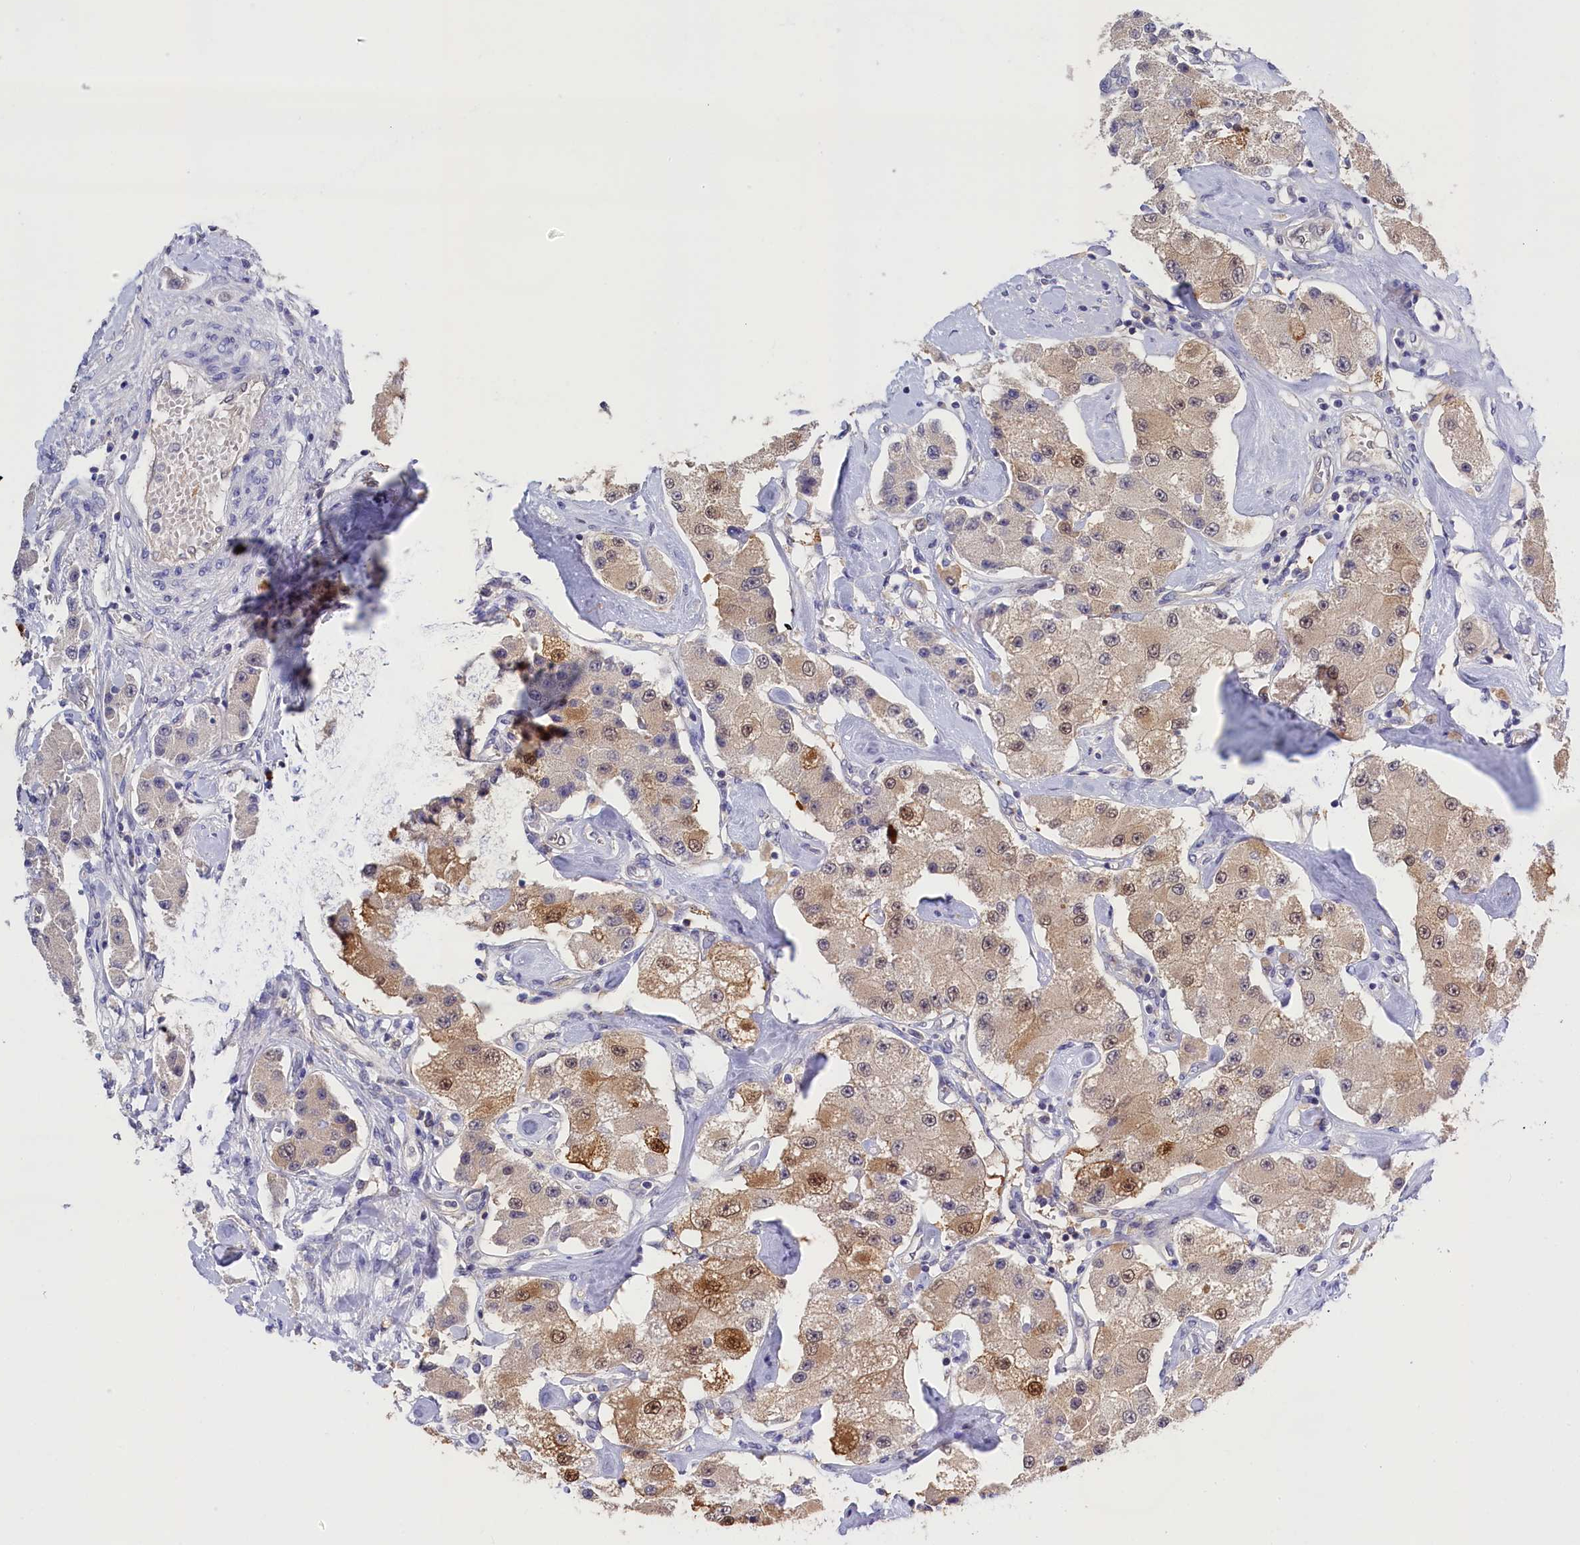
{"staining": {"intensity": "moderate", "quantity": "<25%", "location": "cytoplasmic/membranous,nuclear"}, "tissue": "carcinoid", "cell_type": "Tumor cells", "image_type": "cancer", "snomed": [{"axis": "morphology", "description": "Carcinoid, malignant, NOS"}, {"axis": "topography", "description": "Pancreas"}], "caption": "Tumor cells exhibit moderate cytoplasmic/membranous and nuclear staining in about <25% of cells in malignant carcinoid.", "gene": "C11orf54", "patient": {"sex": "male", "age": 41}}